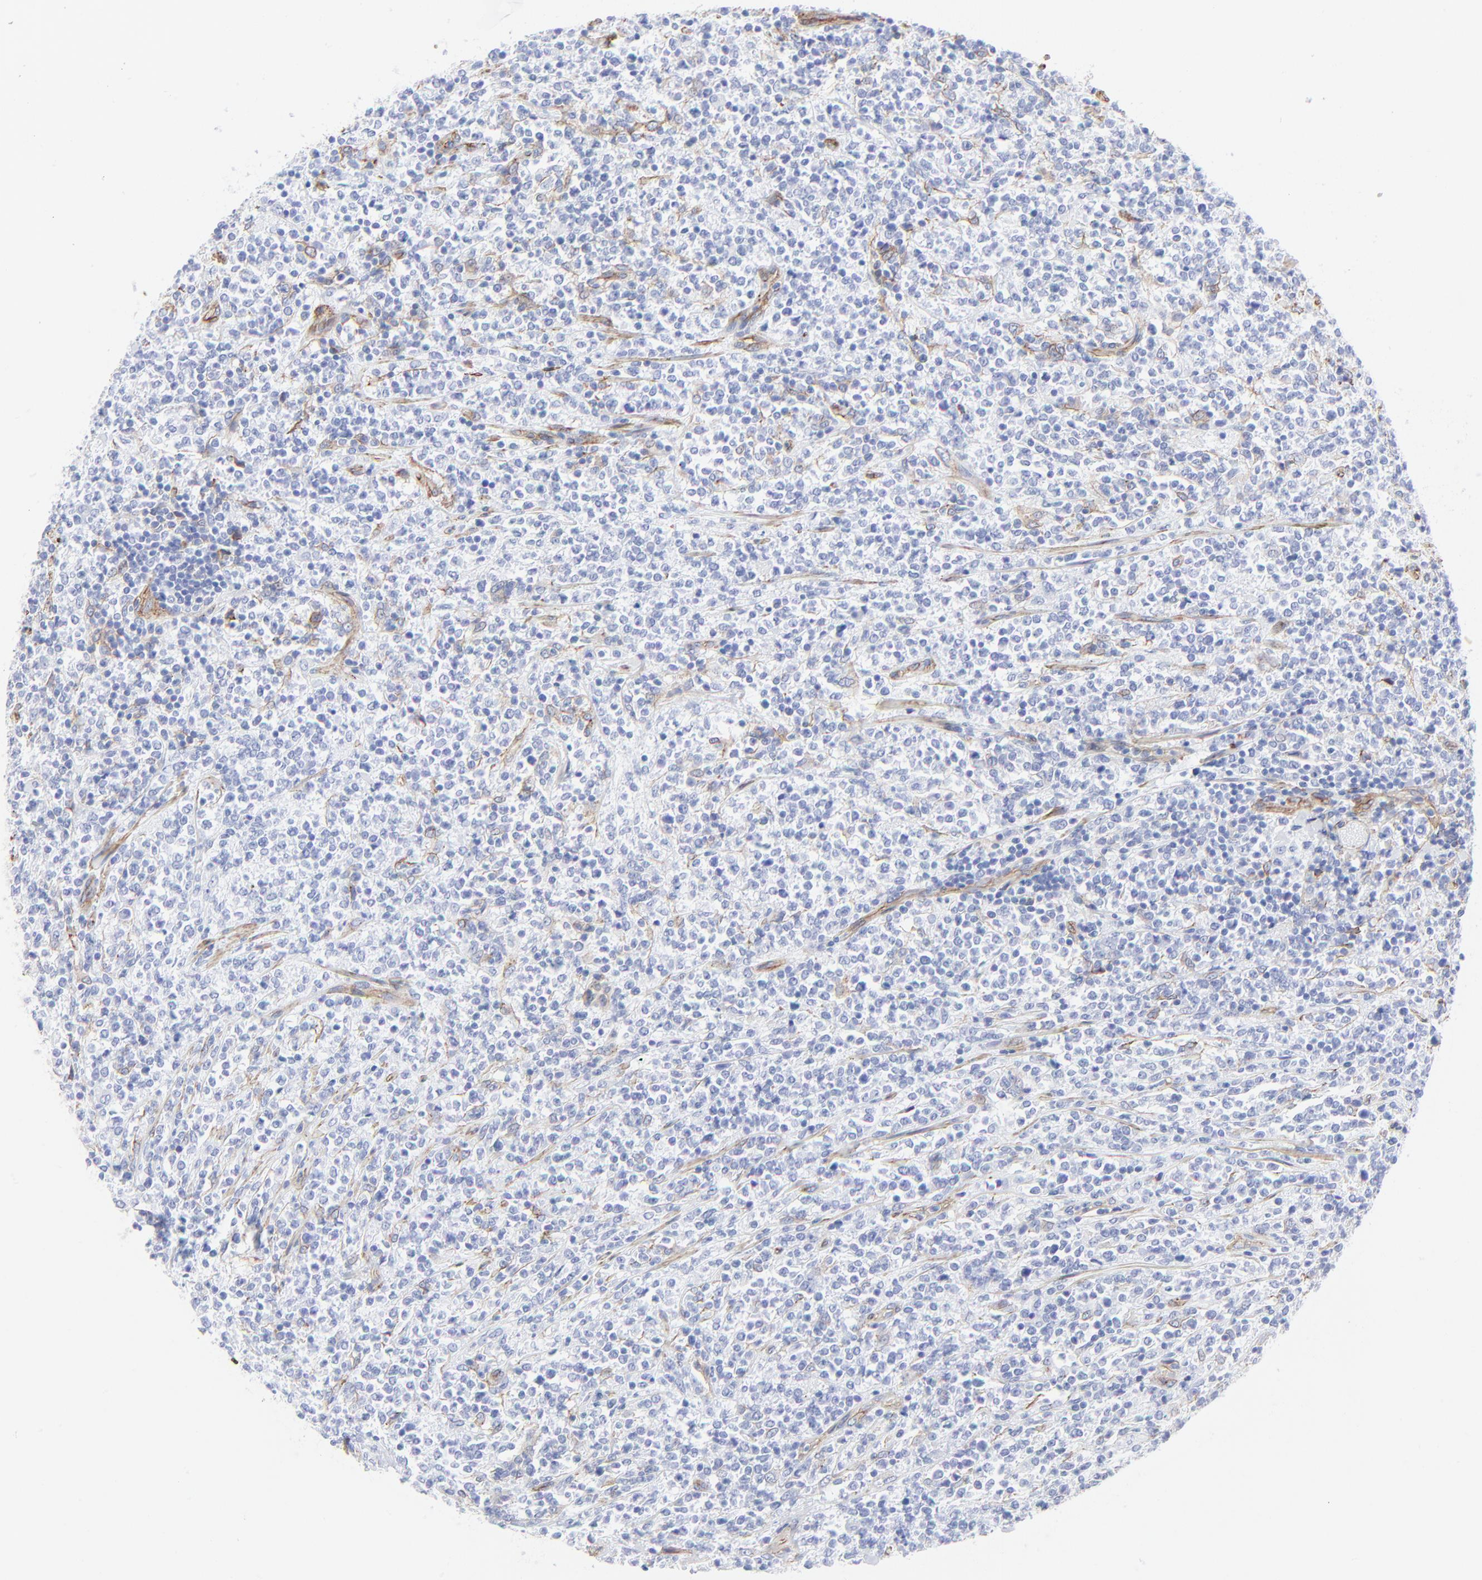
{"staining": {"intensity": "negative", "quantity": "none", "location": "none"}, "tissue": "lymphoma", "cell_type": "Tumor cells", "image_type": "cancer", "snomed": [{"axis": "morphology", "description": "Malignant lymphoma, non-Hodgkin's type, High grade"}, {"axis": "topography", "description": "Soft tissue"}], "caption": "Lymphoma stained for a protein using IHC reveals no positivity tumor cells.", "gene": "CAV1", "patient": {"sex": "male", "age": 18}}